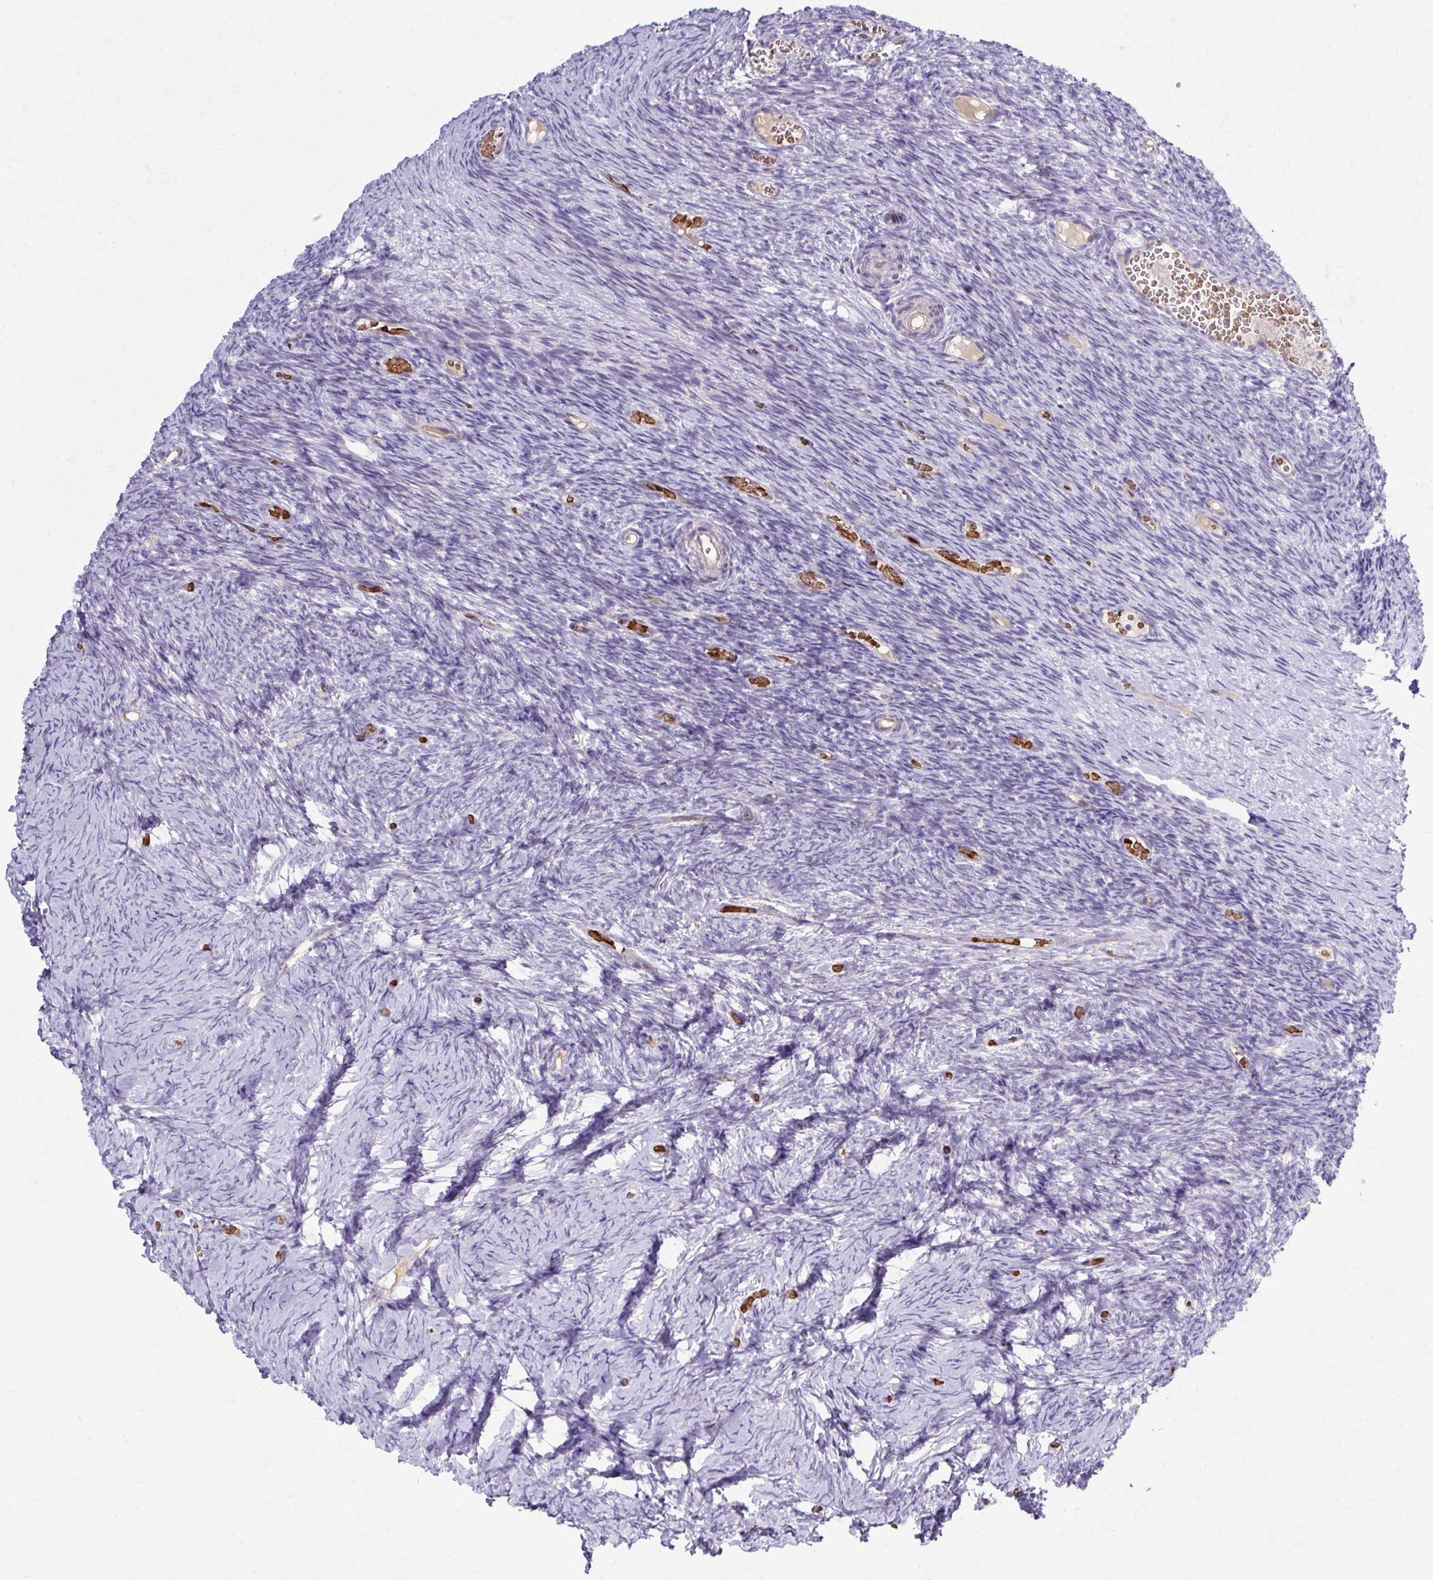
{"staining": {"intensity": "negative", "quantity": "none", "location": "none"}, "tissue": "ovary", "cell_type": "Follicle cells", "image_type": "normal", "snomed": [{"axis": "morphology", "description": "Normal tissue, NOS"}, {"axis": "topography", "description": "Ovary"}], "caption": "Immunohistochemistry histopathology image of benign human ovary stained for a protein (brown), which demonstrates no positivity in follicle cells.", "gene": "USHBP1", "patient": {"sex": "female", "age": 39}}